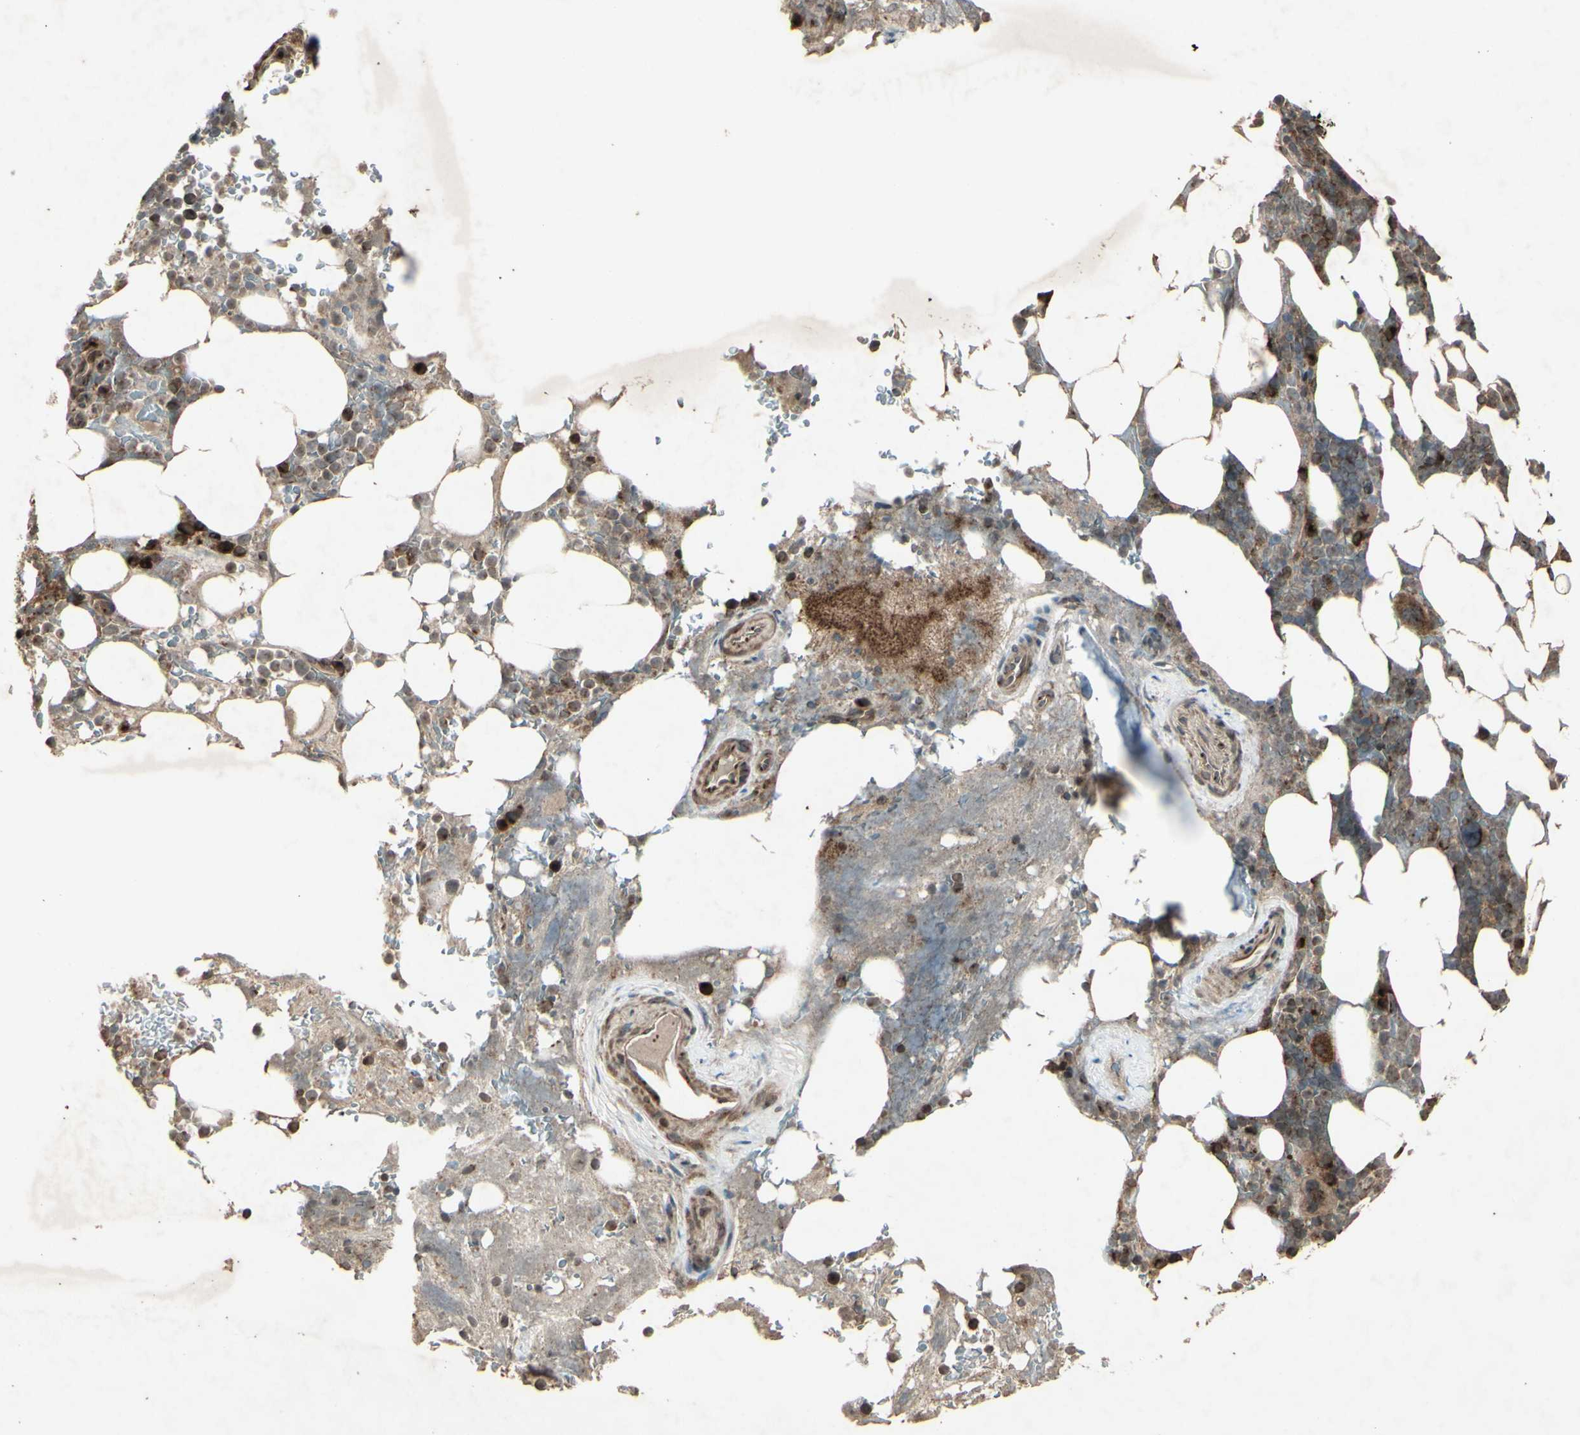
{"staining": {"intensity": "strong", "quantity": "<25%", "location": "cytoplasmic/membranous"}, "tissue": "bone marrow", "cell_type": "Hematopoietic cells", "image_type": "normal", "snomed": [{"axis": "morphology", "description": "Normal tissue, NOS"}, {"axis": "topography", "description": "Bone marrow"}], "caption": "A photomicrograph of bone marrow stained for a protein reveals strong cytoplasmic/membranous brown staining in hematopoietic cells.", "gene": "AP1G1", "patient": {"sex": "female", "age": 73}}